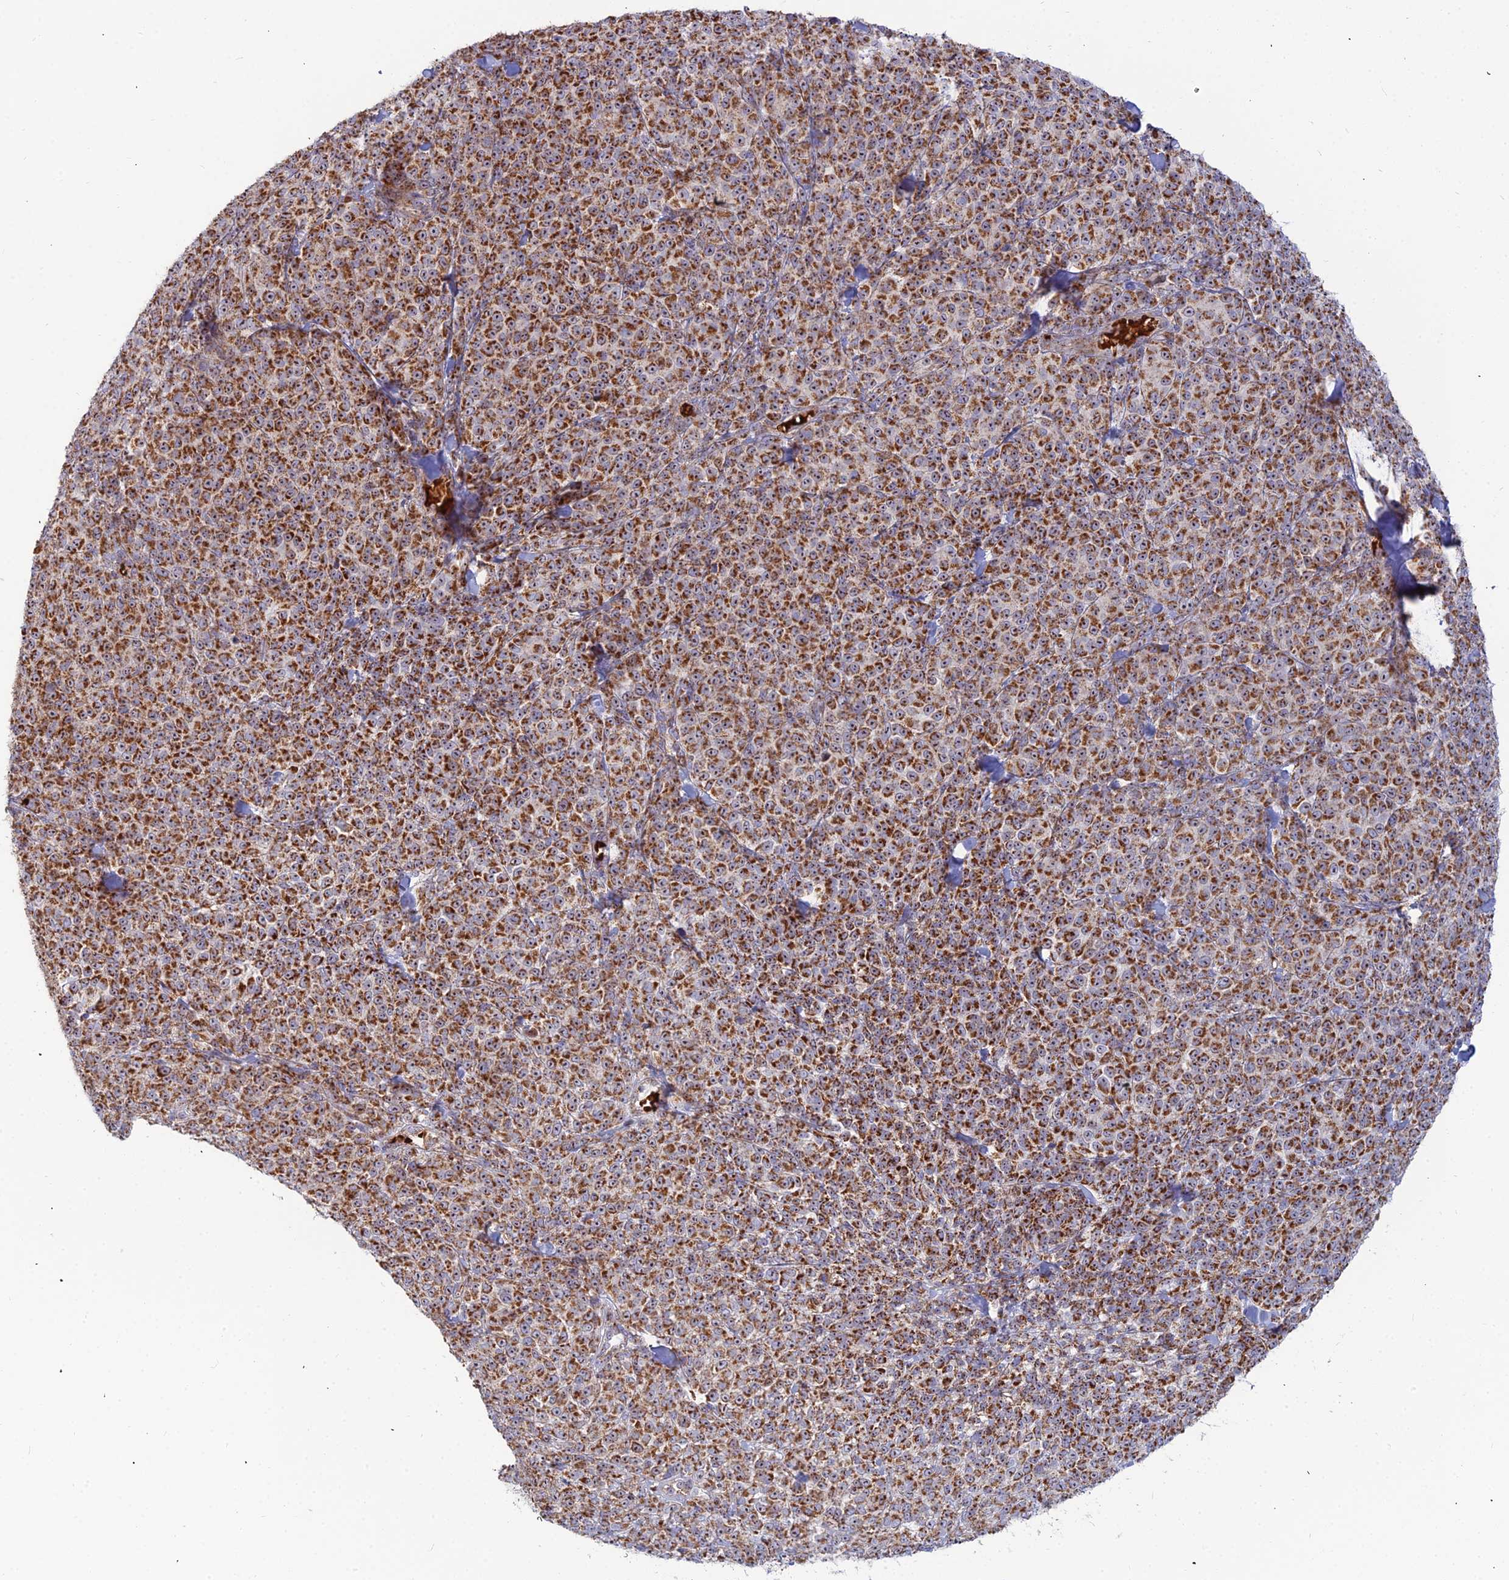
{"staining": {"intensity": "strong", "quantity": ">75%", "location": "cytoplasmic/membranous"}, "tissue": "melanoma", "cell_type": "Tumor cells", "image_type": "cancer", "snomed": [{"axis": "morphology", "description": "Normal tissue, NOS"}, {"axis": "morphology", "description": "Malignant melanoma, NOS"}, {"axis": "topography", "description": "Skin"}], "caption": "Protein analysis of melanoma tissue exhibits strong cytoplasmic/membranous expression in approximately >75% of tumor cells. Nuclei are stained in blue.", "gene": "SLC35F4", "patient": {"sex": "female", "age": 34}}